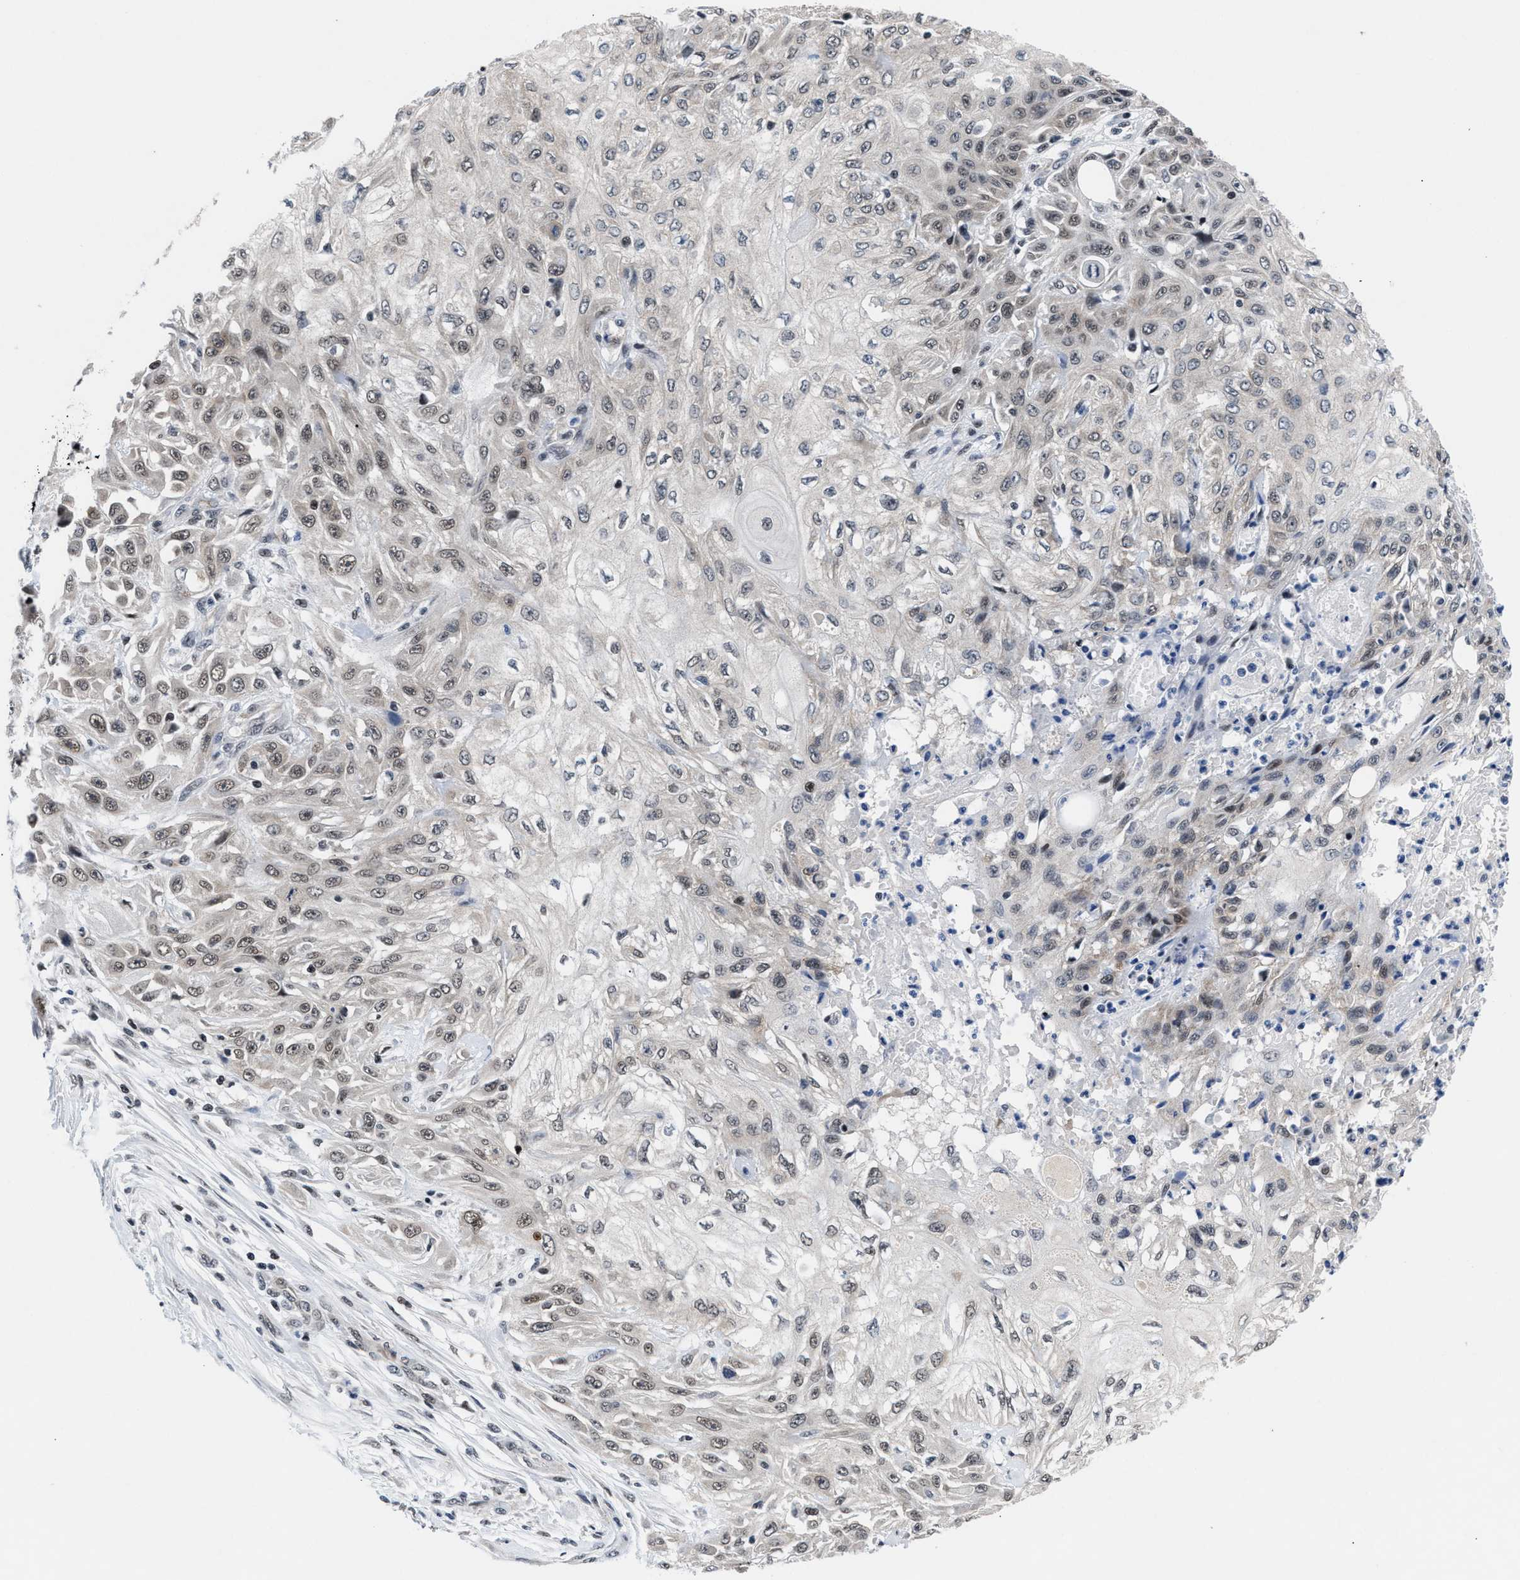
{"staining": {"intensity": "weak", "quantity": ">75%", "location": "nuclear"}, "tissue": "skin cancer", "cell_type": "Tumor cells", "image_type": "cancer", "snomed": [{"axis": "morphology", "description": "Squamous cell carcinoma, NOS"}, {"axis": "morphology", "description": "Squamous cell carcinoma, metastatic, NOS"}, {"axis": "topography", "description": "Skin"}, {"axis": "topography", "description": "Lymph node"}], "caption": "High-power microscopy captured an immunohistochemistry (IHC) image of skin cancer, revealing weak nuclear positivity in approximately >75% of tumor cells. The staining was performed using DAB to visualize the protein expression in brown, while the nuclei were stained in blue with hematoxylin (Magnification: 20x).", "gene": "WDR81", "patient": {"sex": "male", "age": 75}}